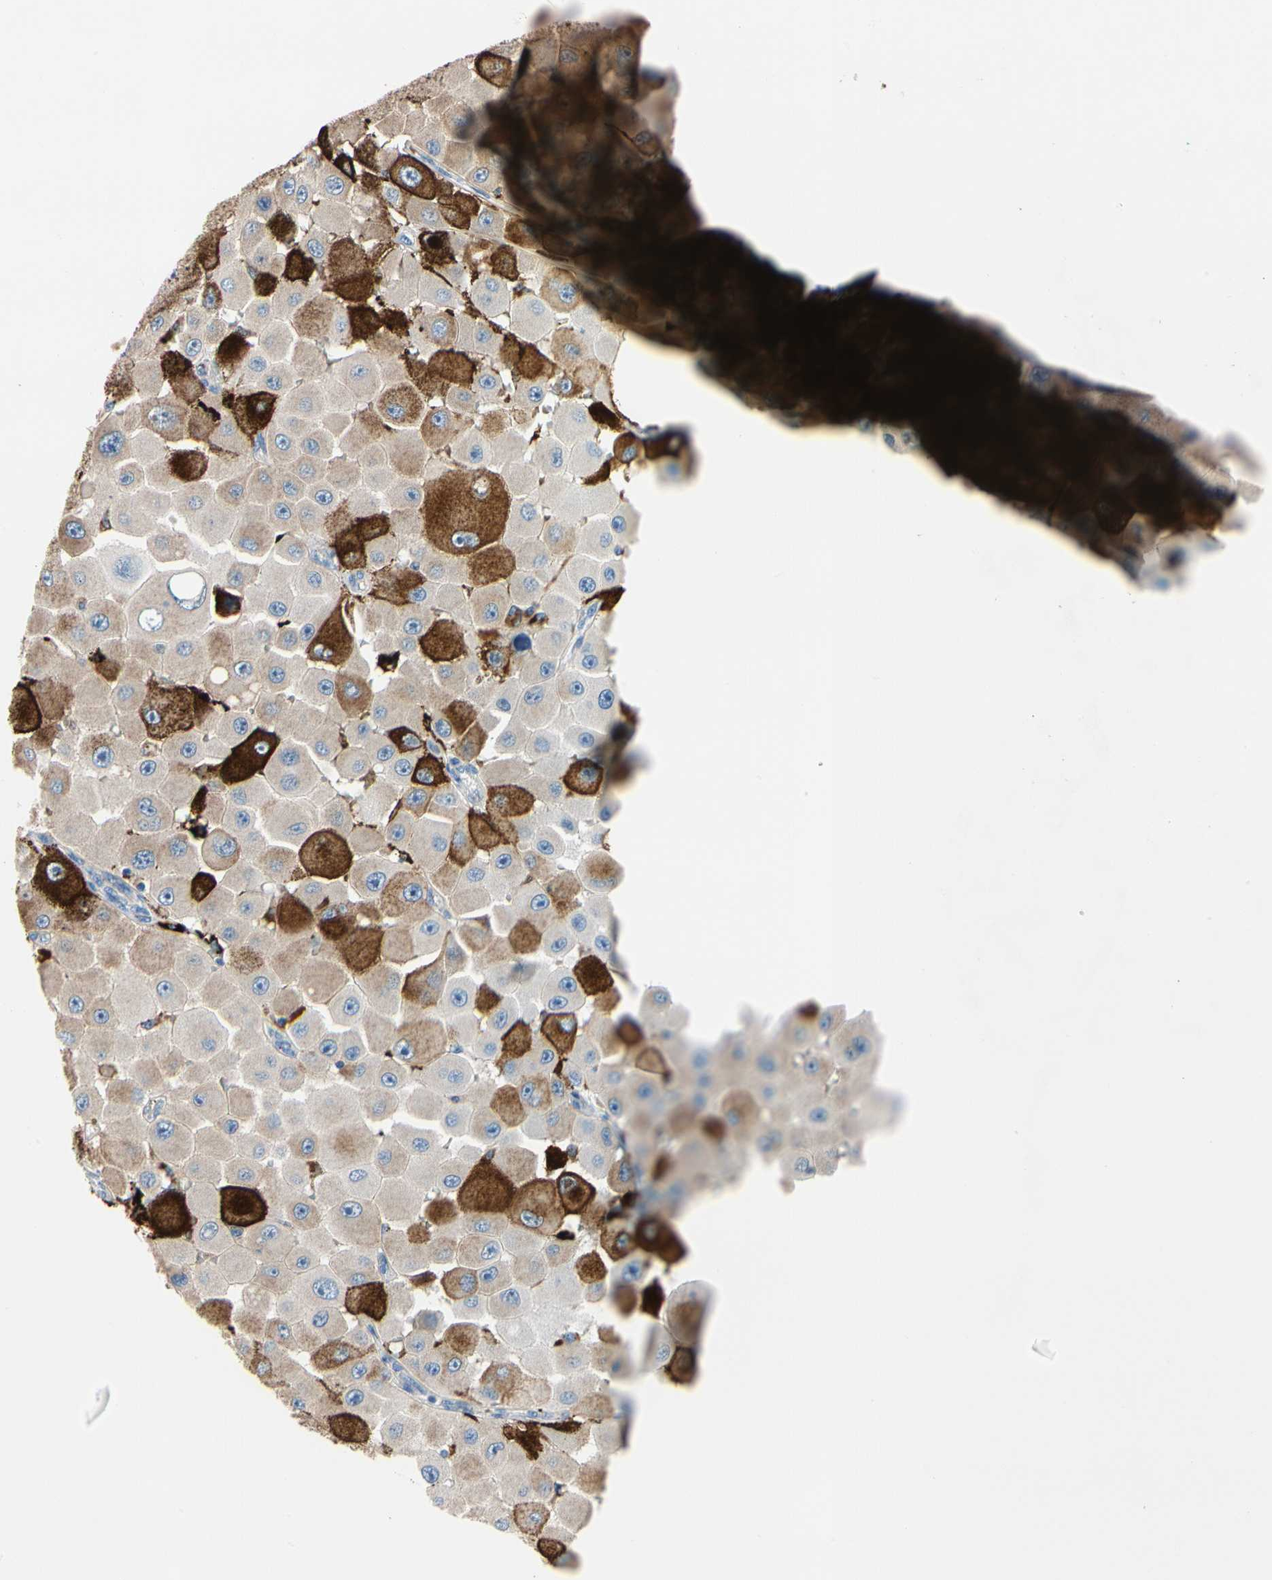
{"staining": {"intensity": "strong", "quantity": ">75%", "location": "cytoplasmic/membranous"}, "tissue": "melanoma", "cell_type": "Tumor cells", "image_type": "cancer", "snomed": [{"axis": "morphology", "description": "Malignant melanoma, NOS"}, {"axis": "topography", "description": "Skin"}], "caption": "Melanoma stained with a brown dye shows strong cytoplasmic/membranous positive positivity in about >75% of tumor cells.", "gene": "RETSAT", "patient": {"sex": "female", "age": 81}}